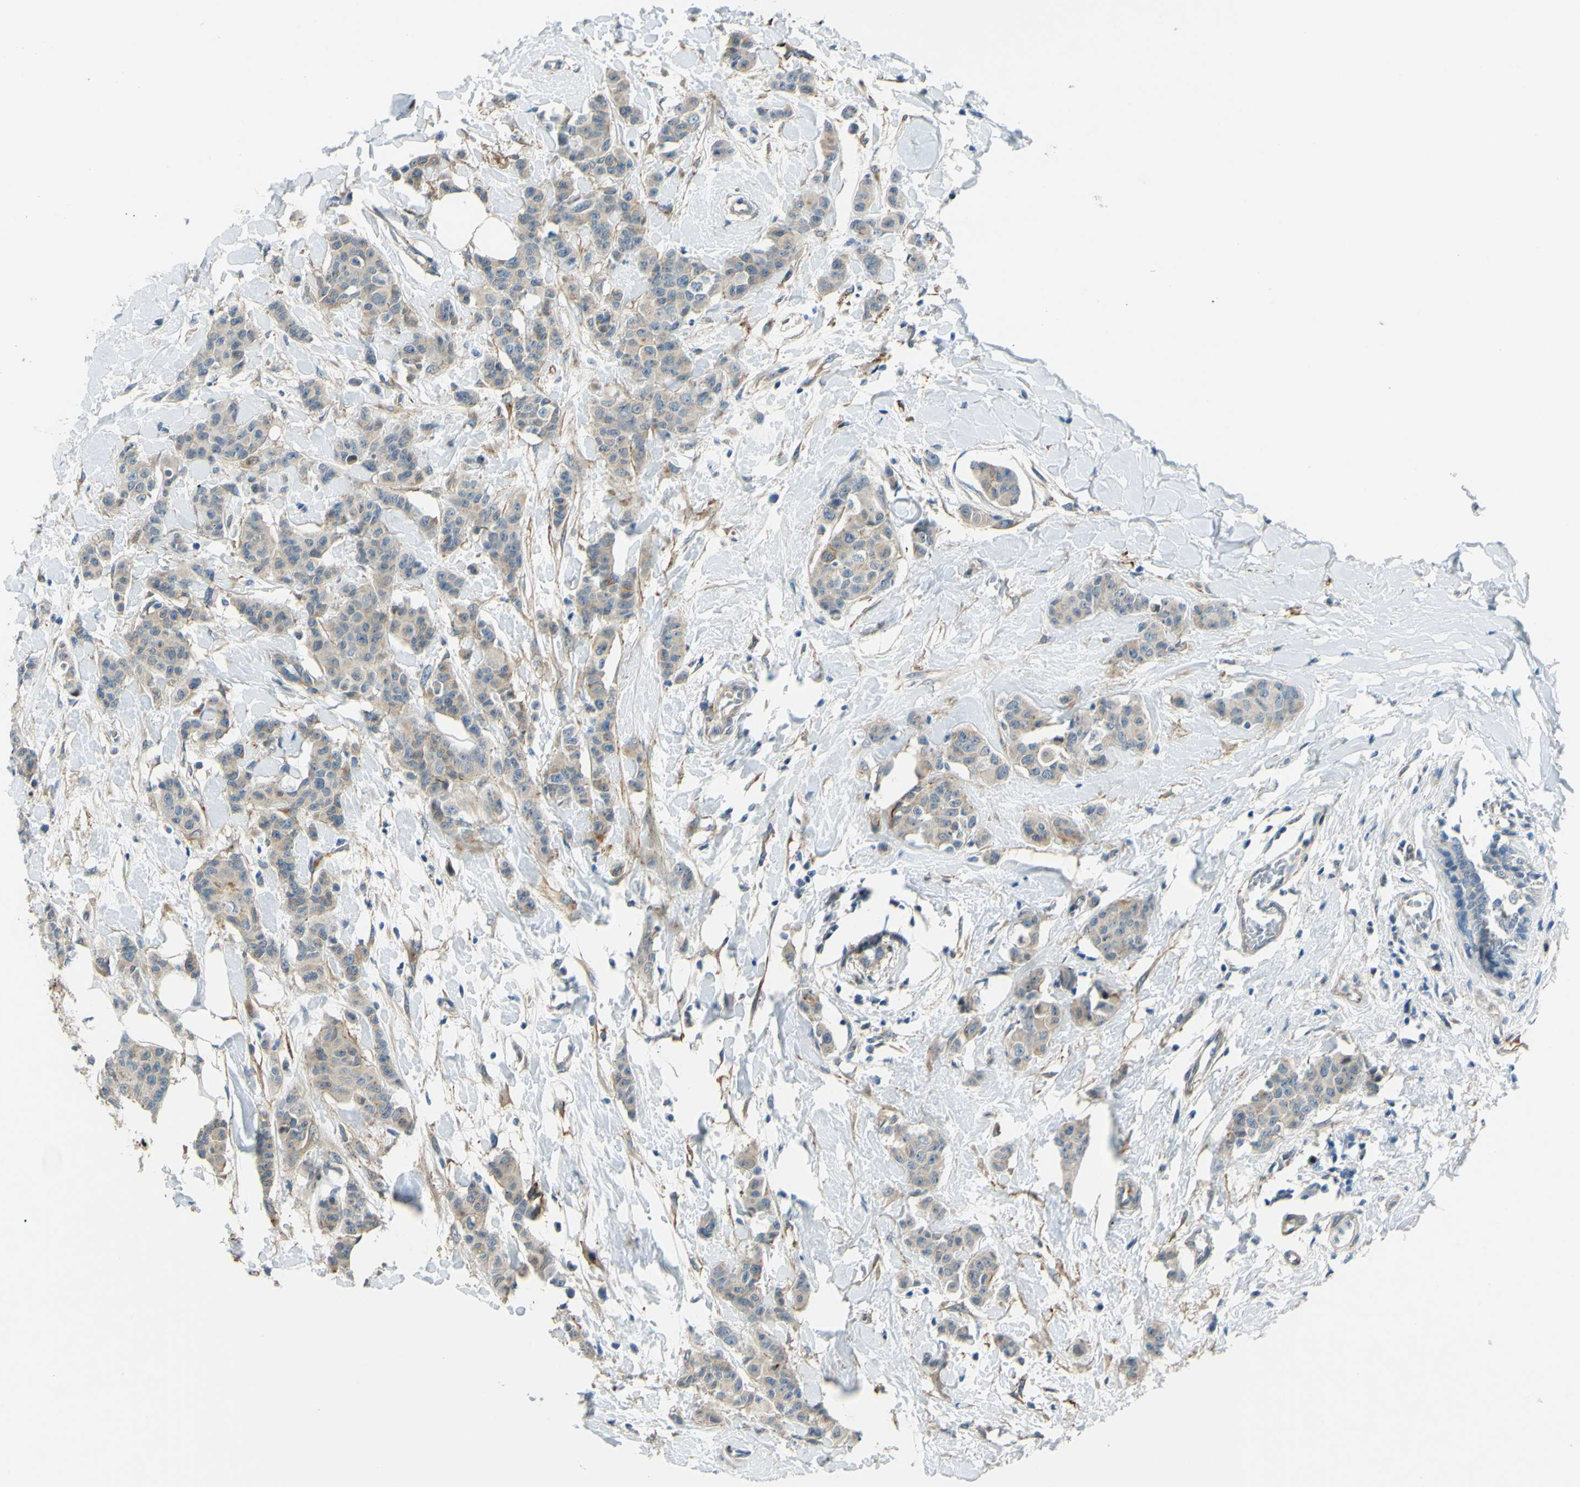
{"staining": {"intensity": "moderate", "quantity": ">75%", "location": "cytoplasmic/membranous"}, "tissue": "breast cancer", "cell_type": "Tumor cells", "image_type": "cancer", "snomed": [{"axis": "morphology", "description": "Normal tissue, NOS"}, {"axis": "morphology", "description": "Duct carcinoma"}, {"axis": "topography", "description": "Breast"}], "caption": "Intraductal carcinoma (breast) stained with IHC reveals moderate cytoplasmic/membranous expression in approximately >75% of tumor cells.", "gene": "ARHGAP1", "patient": {"sex": "female", "age": 40}}